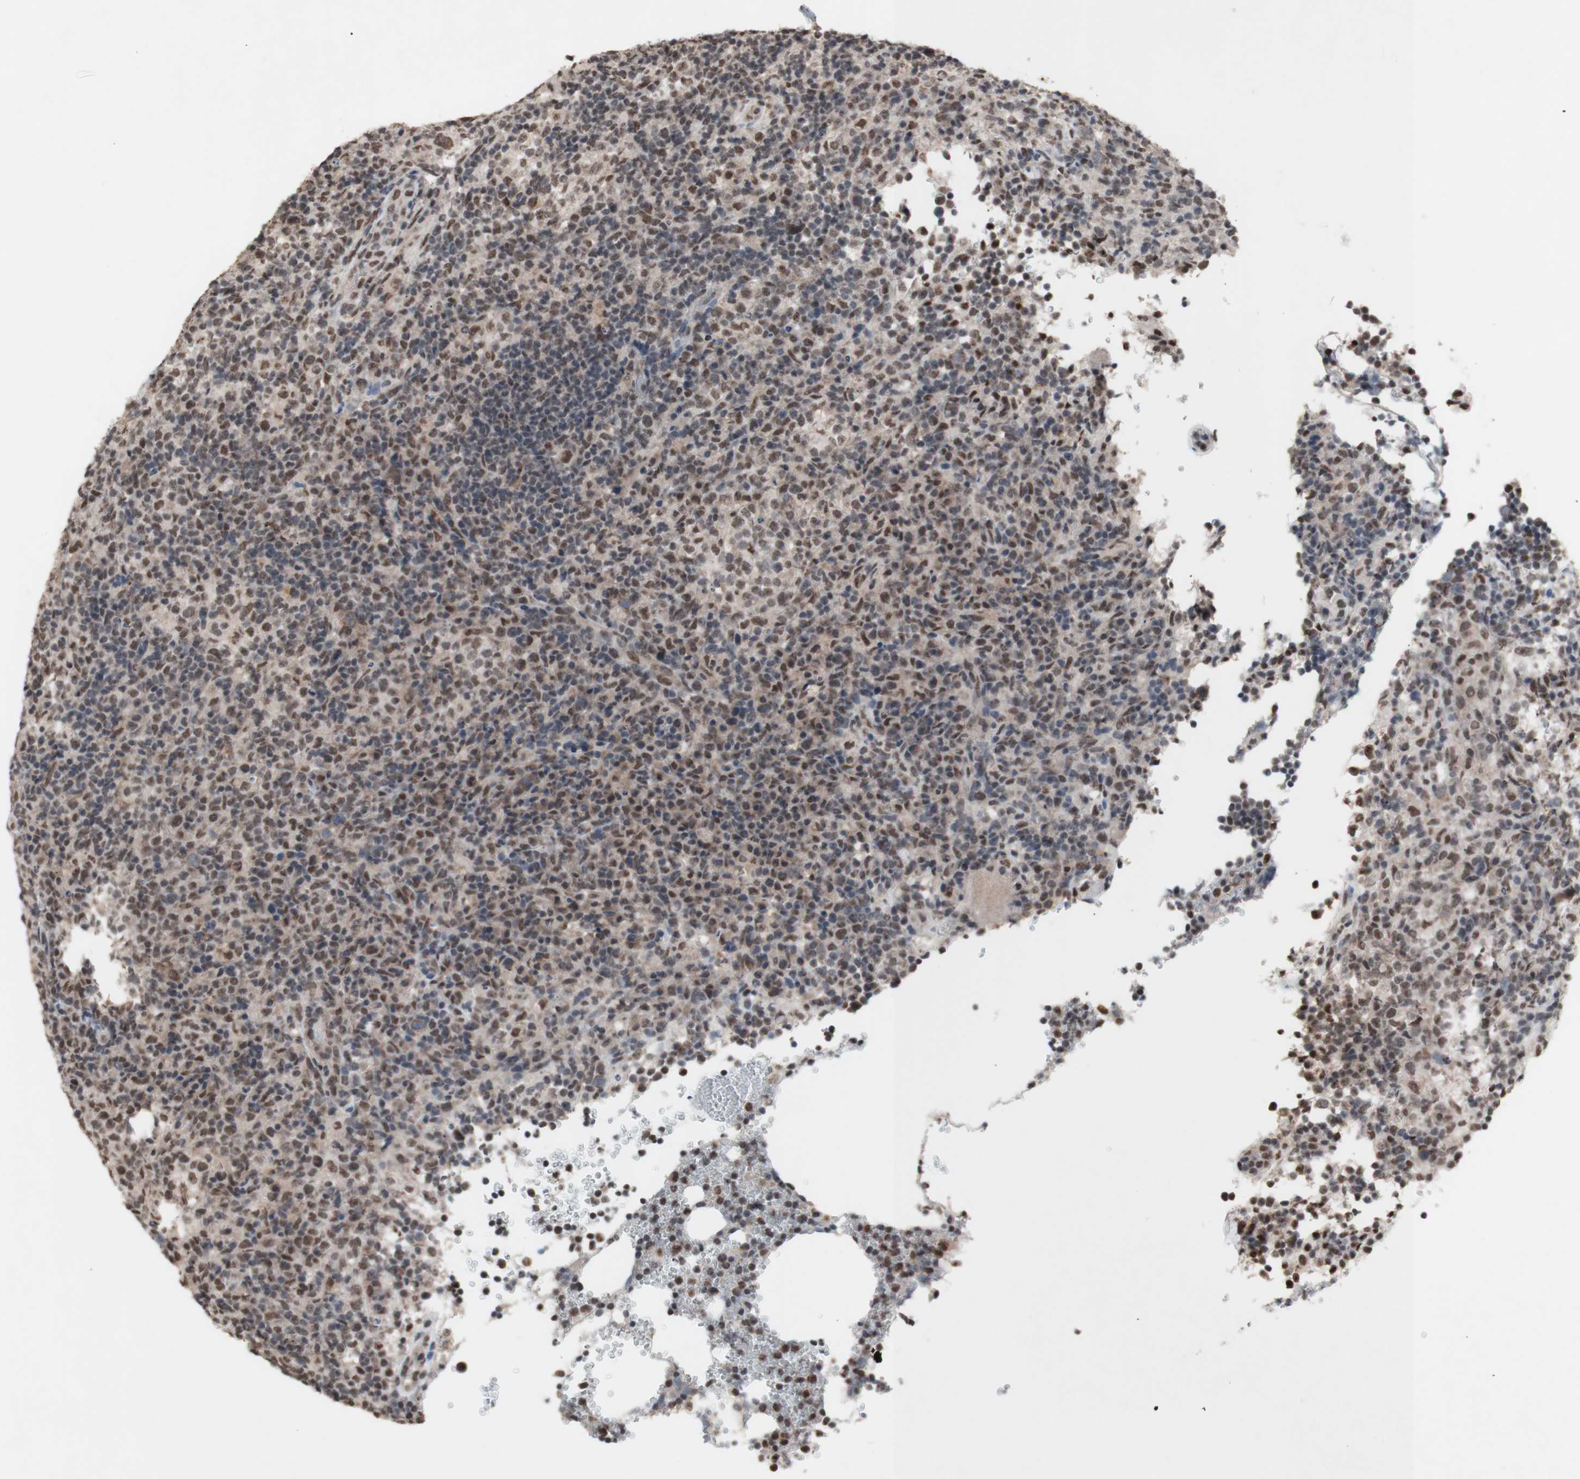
{"staining": {"intensity": "moderate", "quantity": "25%-75%", "location": "nuclear"}, "tissue": "lymphoma", "cell_type": "Tumor cells", "image_type": "cancer", "snomed": [{"axis": "morphology", "description": "Malignant lymphoma, non-Hodgkin's type, High grade"}, {"axis": "topography", "description": "Lymph node"}], "caption": "High-grade malignant lymphoma, non-Hodgkin's type tissue displays moderate nuclear staining in approximately 25%-75% of tumor cells, visualized by immunohistochemistry.", "gene": "SFPQ", "patient": {"sex": "female", "age": 76}}